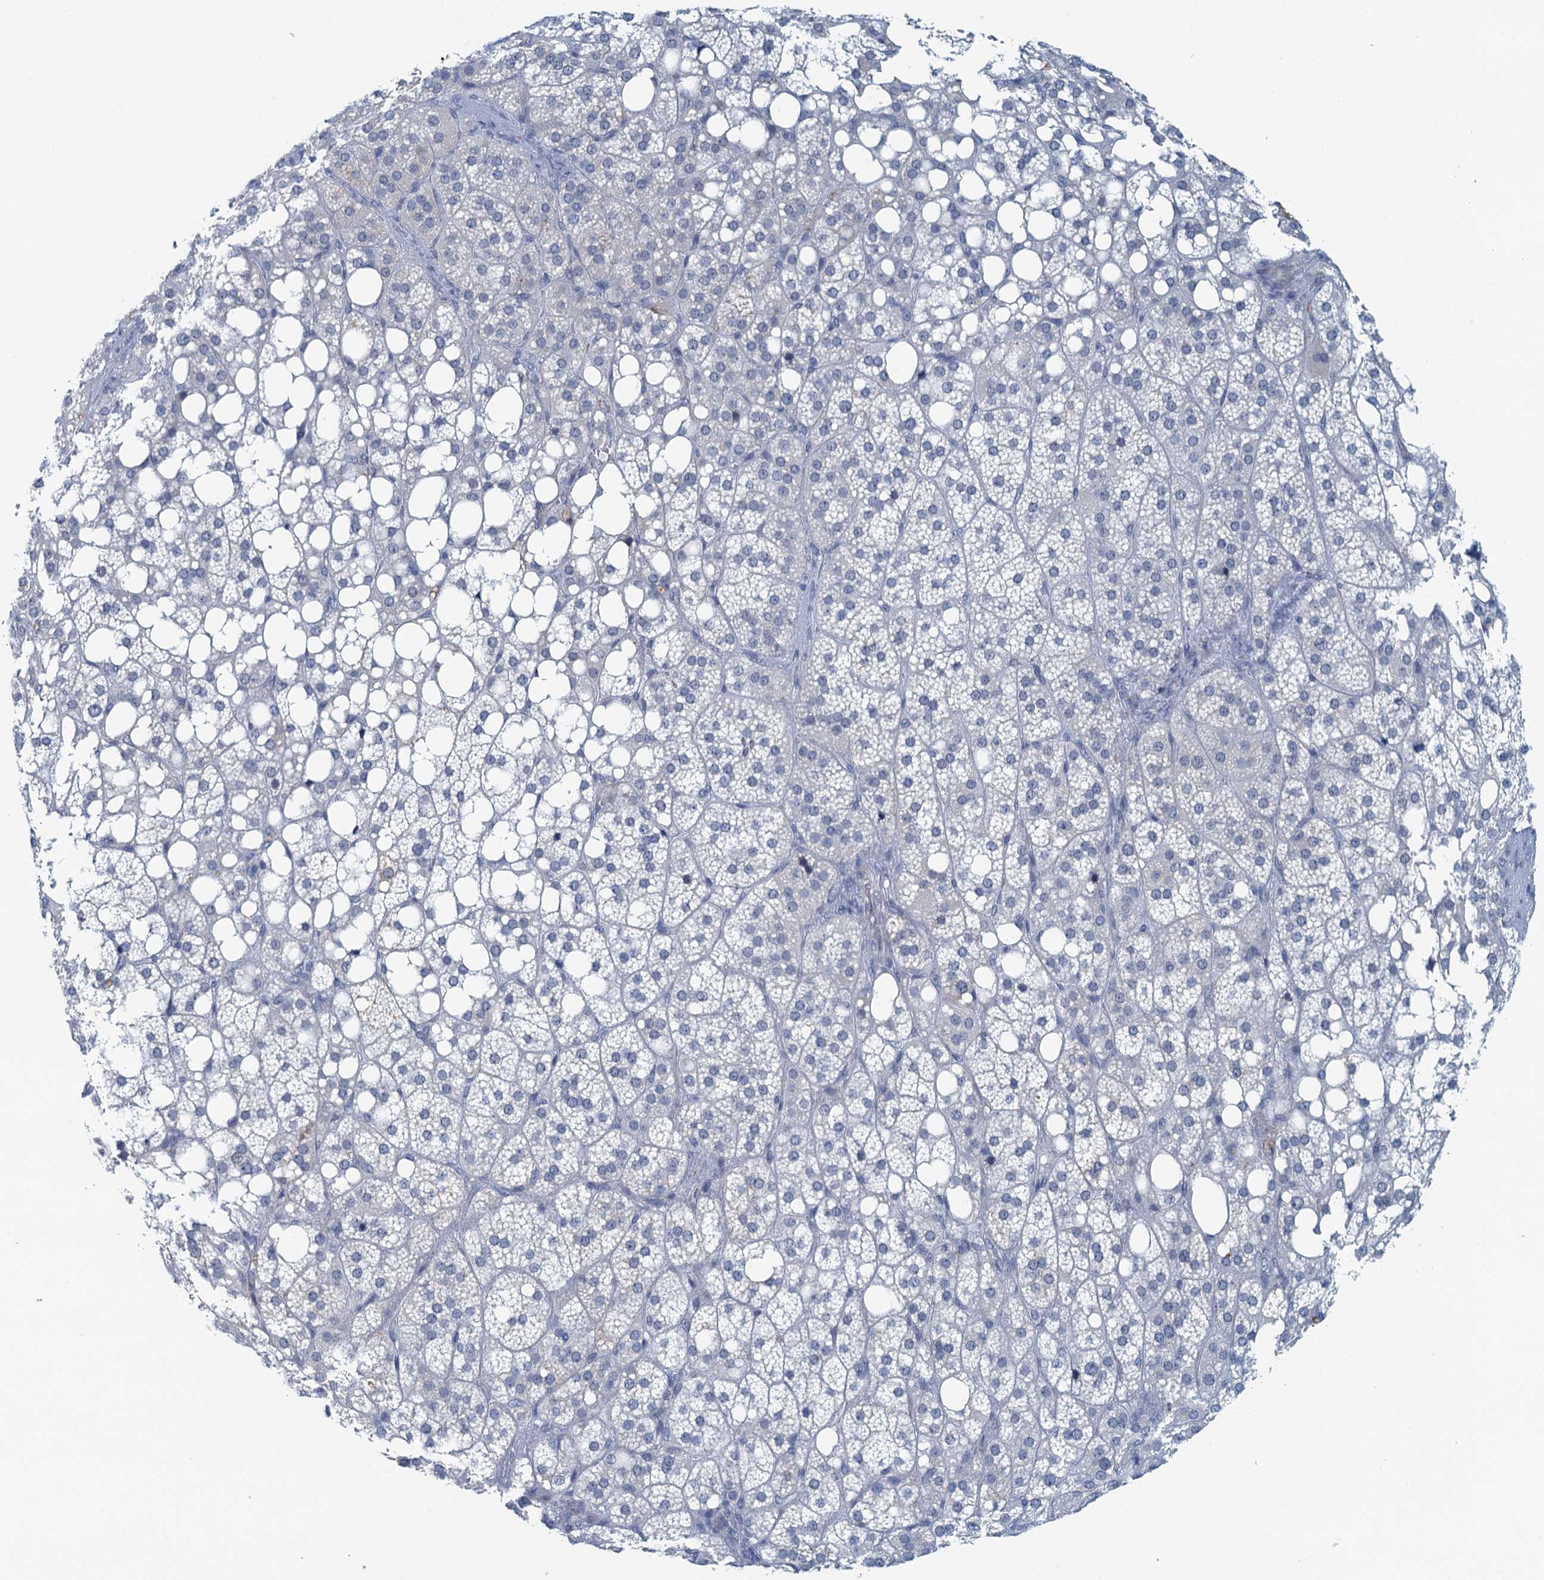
{"staining": {"intensity": "moderate", "quantity": "<25%", "location": "cytoplasmic/membranous"}, "tissue": "adrenal gland", "cell_type": "Glandular cells", "image_type": "normal", "snomed": [{"axis": "morphology", "description": "Normal tissue, NOS"}, {"axis": "topography", "description": "Adrenal gland"}], "caption": "The photomicrograph displays immunohistochemical staining of benign adrenal gland. There is moderate cytoplasmic/membranous positivity is identified in approximately <25% of glandular cells.", "gene": "C16orf95", "patient": {"sex": "female", "age": 59}}